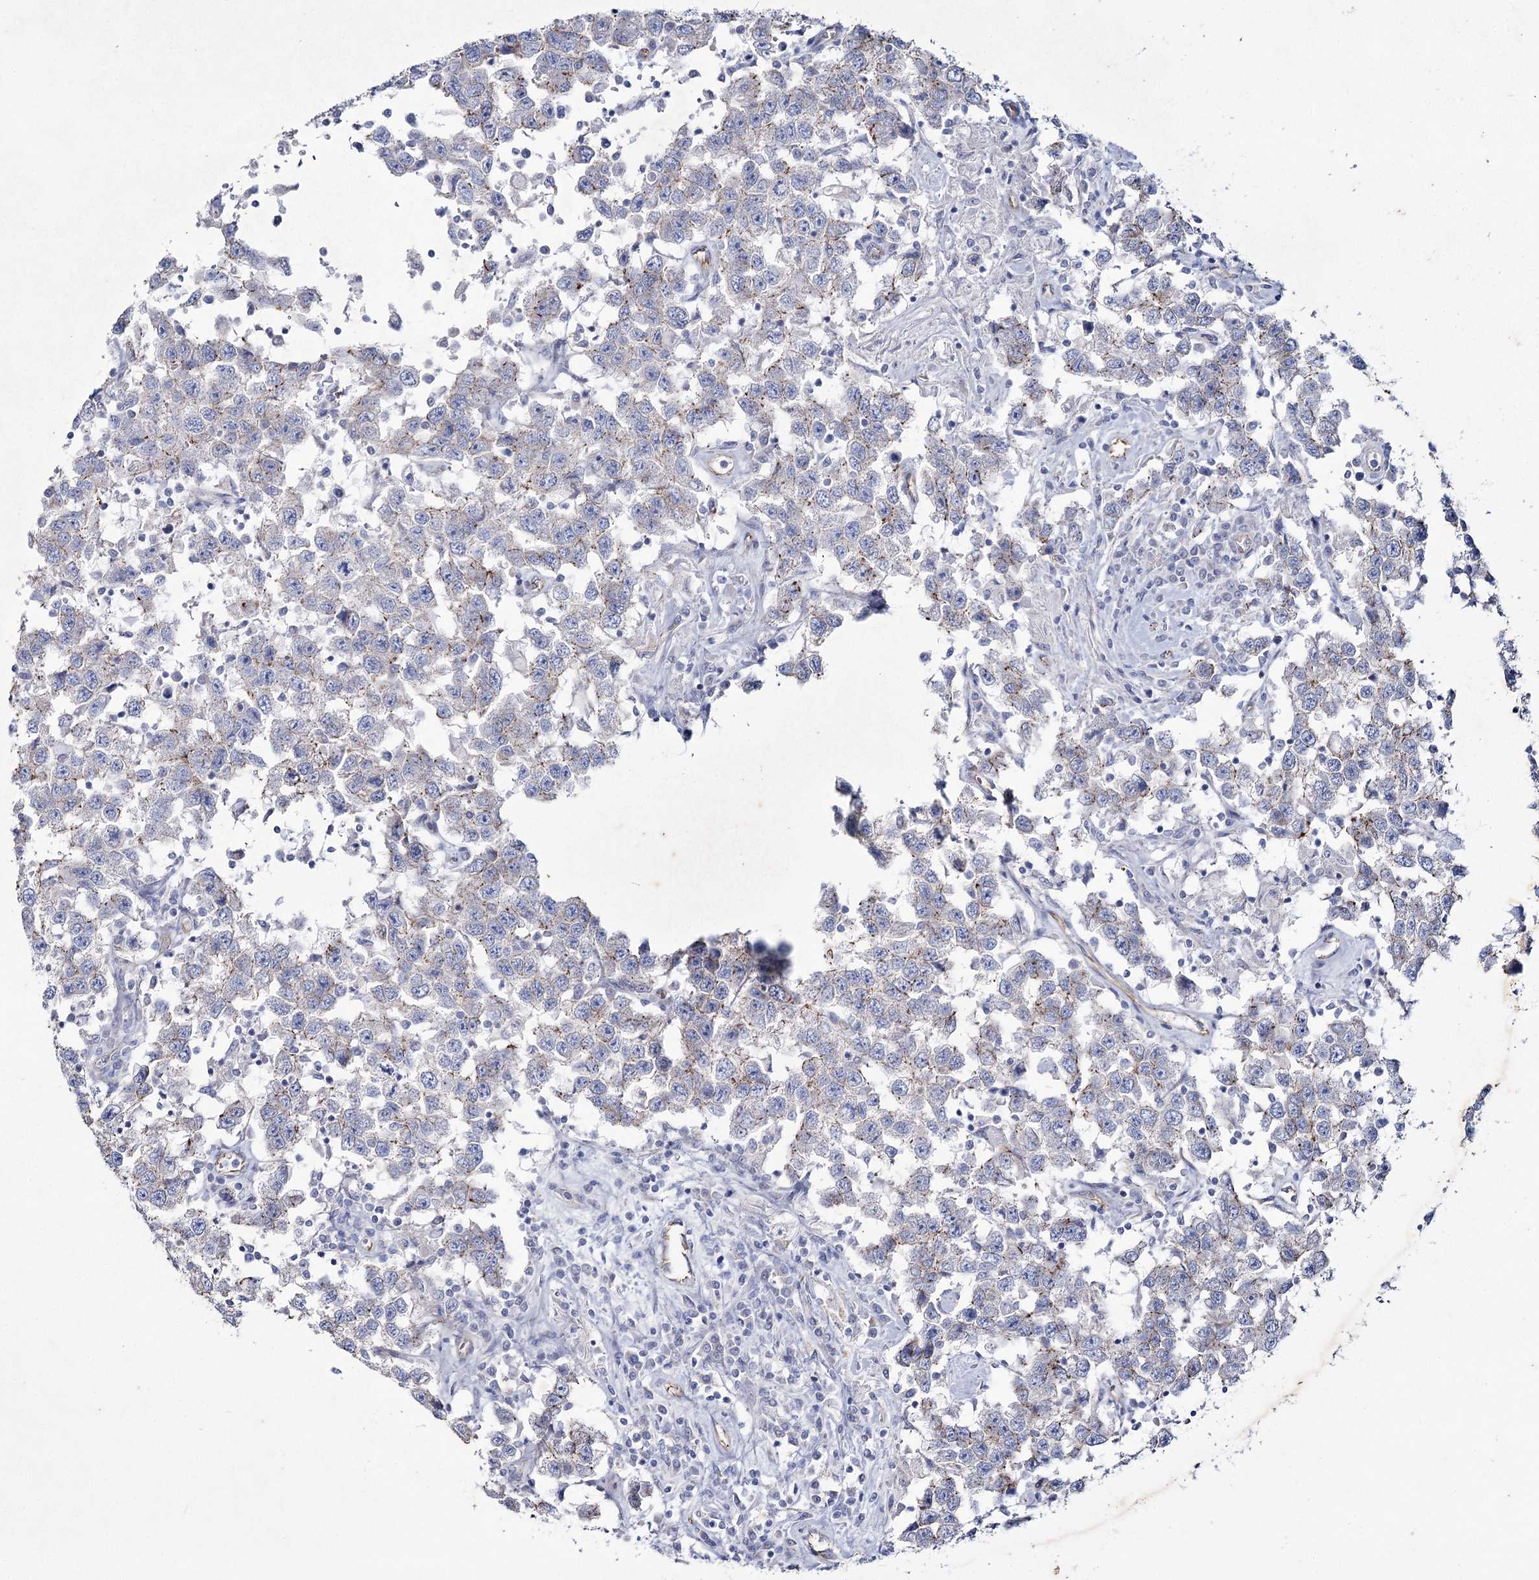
{"staining": {"intensity": "weak", "quantity": "<25%", "location": "cytoplasmic/membranous"}, "tissue": "testis cancer", "cell_type": "Tumor cells", "image_type": "cancer", "snomed": [{"axis": "morphology", "description": "Seminoma, NOS"}, {"axis": "topography", "description": "Testis"}], "caption": "A histopathology image of human seminoma (testis) is negative for staining in tumor cells.", "gene": "LDLRAD3", "patient": {"sex": "male", "age": 41}}